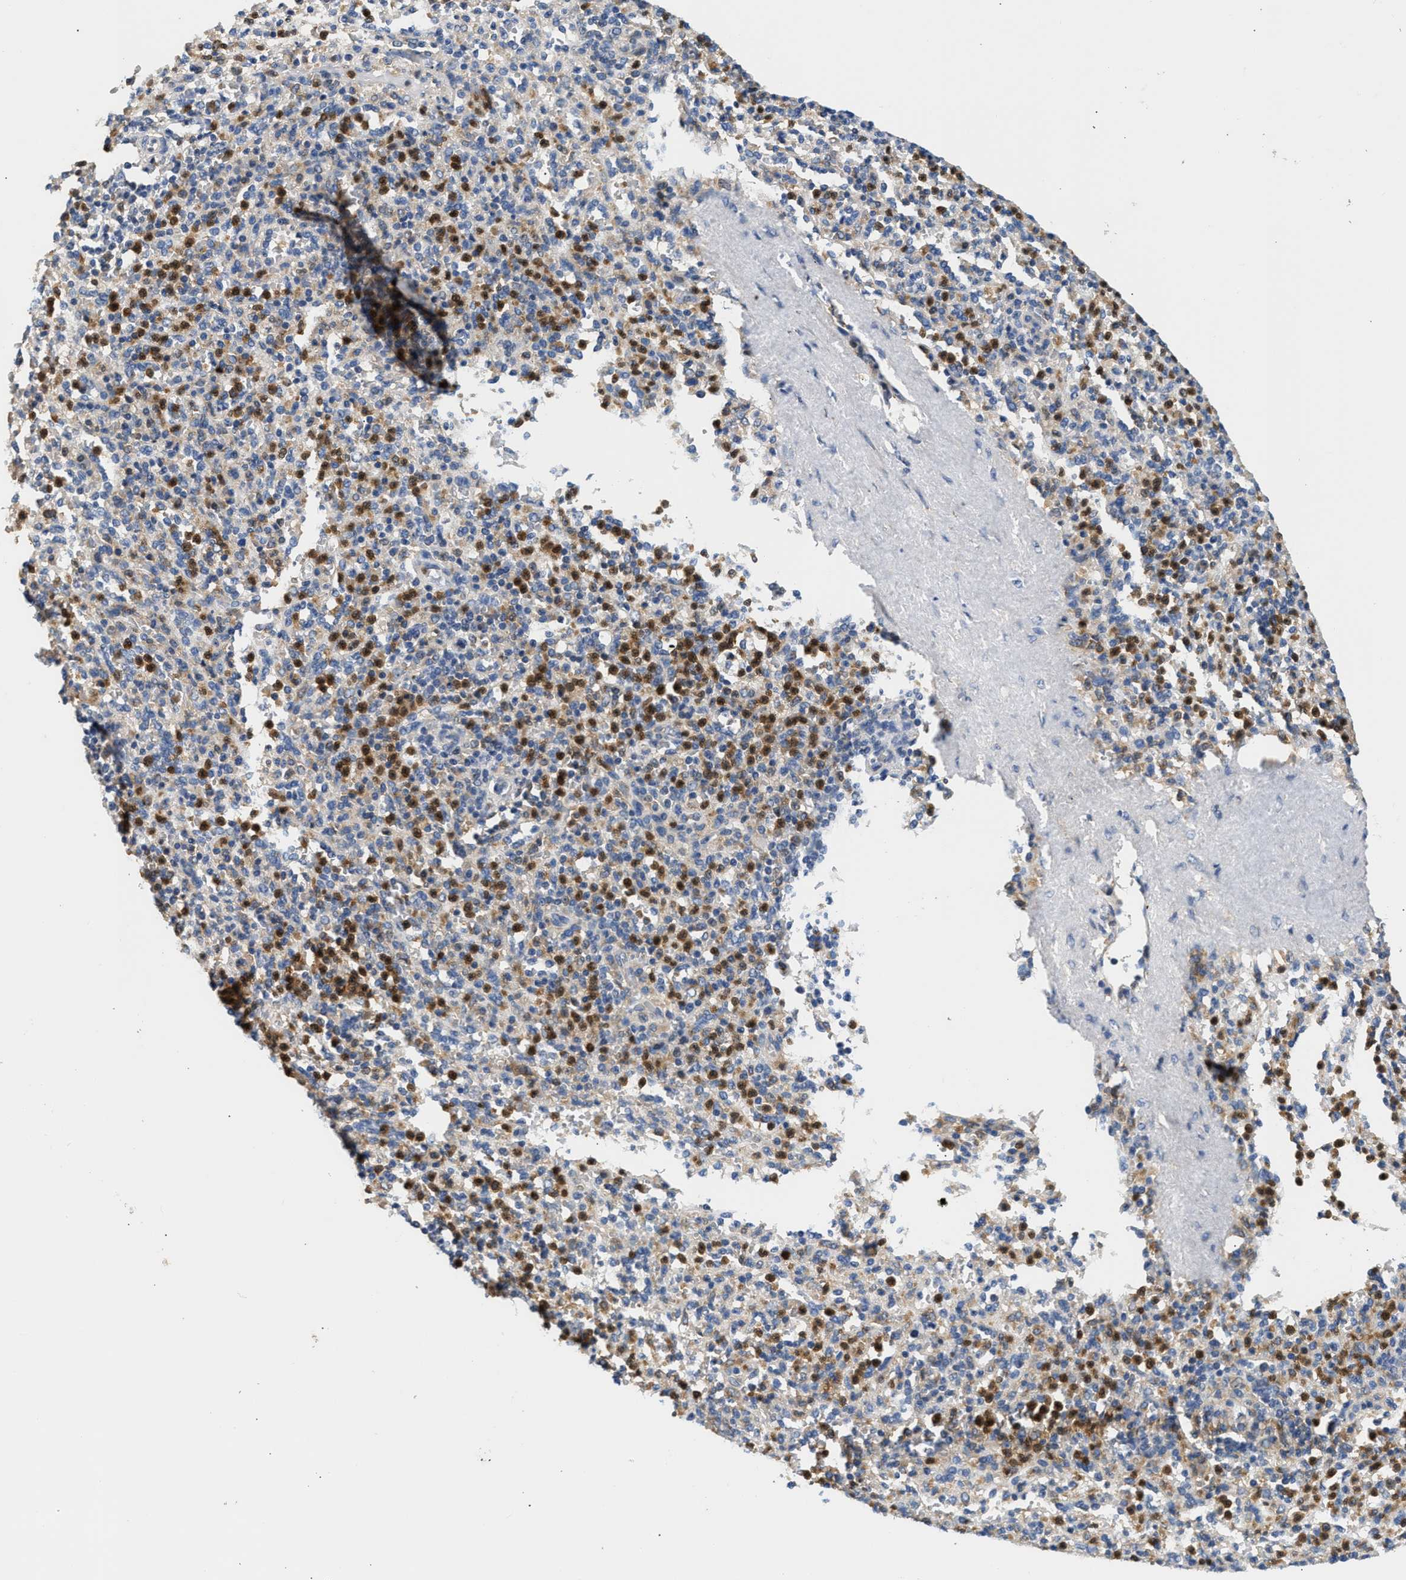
{"staining": {"intensity": "strong", "quantity": "25%-75%", "location": "cytoplasmic/membranous,nuclear"}, "tissue": "spleen", "cell_type": "Cells in red pulp", "image_type": "normal", "snomed": [{"axis": "morphology", "description": "Normal tissue, NOS"}, {"axis": "topography", "description": "Spleen"}], "caption": "Protein expression analysis of unremarkable spleen shows strong cytoplasmic/membranous,nuclear positivity in approximately 25%-75% of cells in red pulp.", "gene": "RAB31", "patient": {"sex": "male", "age": 36}}